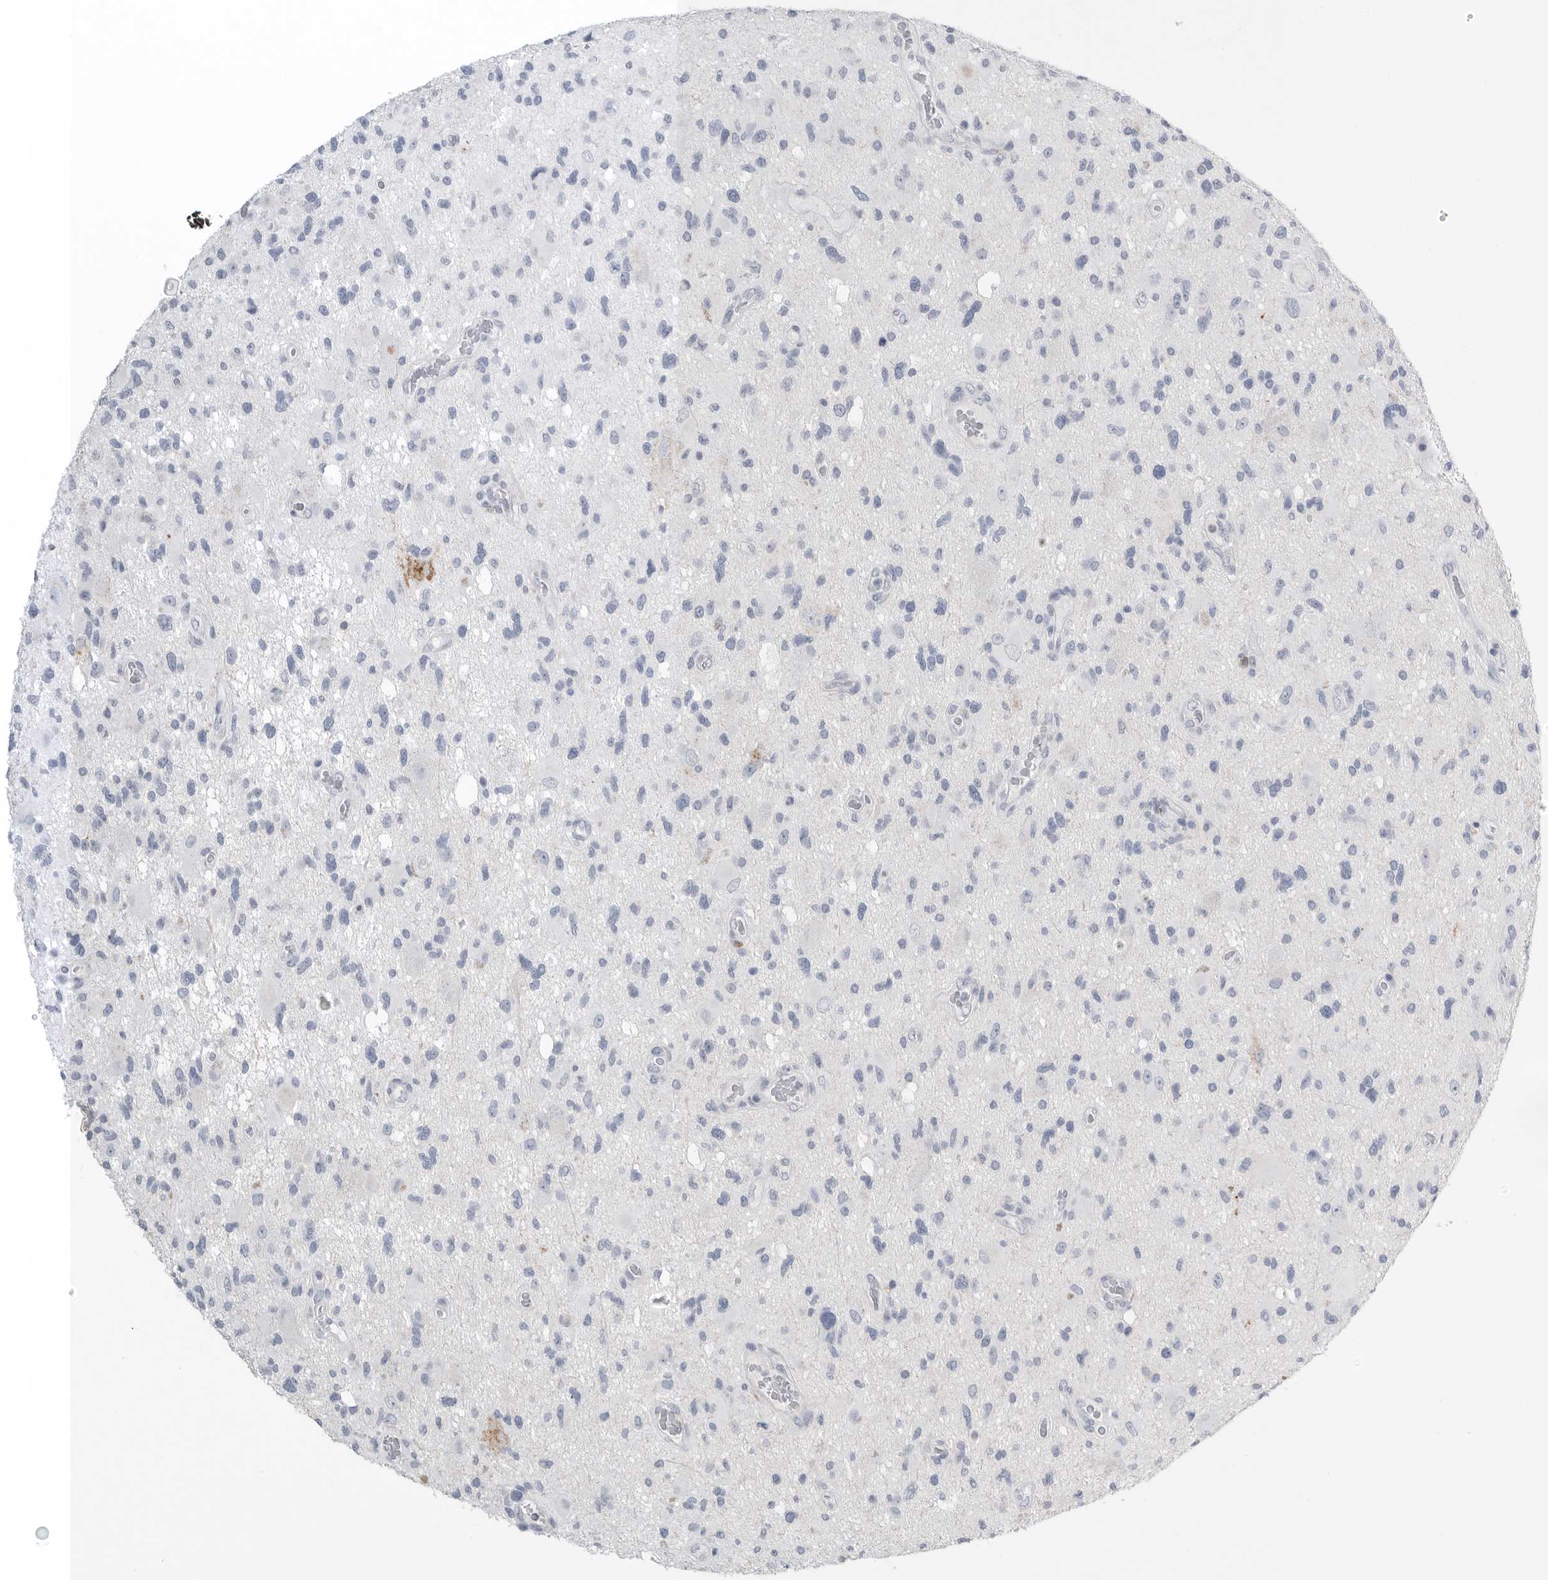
{"staining": {"intensity": "negative", "quantity": "none", "location": "none"}, "tissue": "glioma", "cell_type": "Tumor cells", "image_type": "cancer", "snomed": [{"axis": "morphology", "description": "Glioma, malignant, High grade"}, {"axis": "topography", "description": "Brain"}], "caption": "High power microscopy image of an immunohistochemistry (IHC) micrograph of malignant glioma (high-grade), revealing no significant expression in tumor cells.", "gene": "TIMP1", "patient": {"sex": "male", "age": 33}}